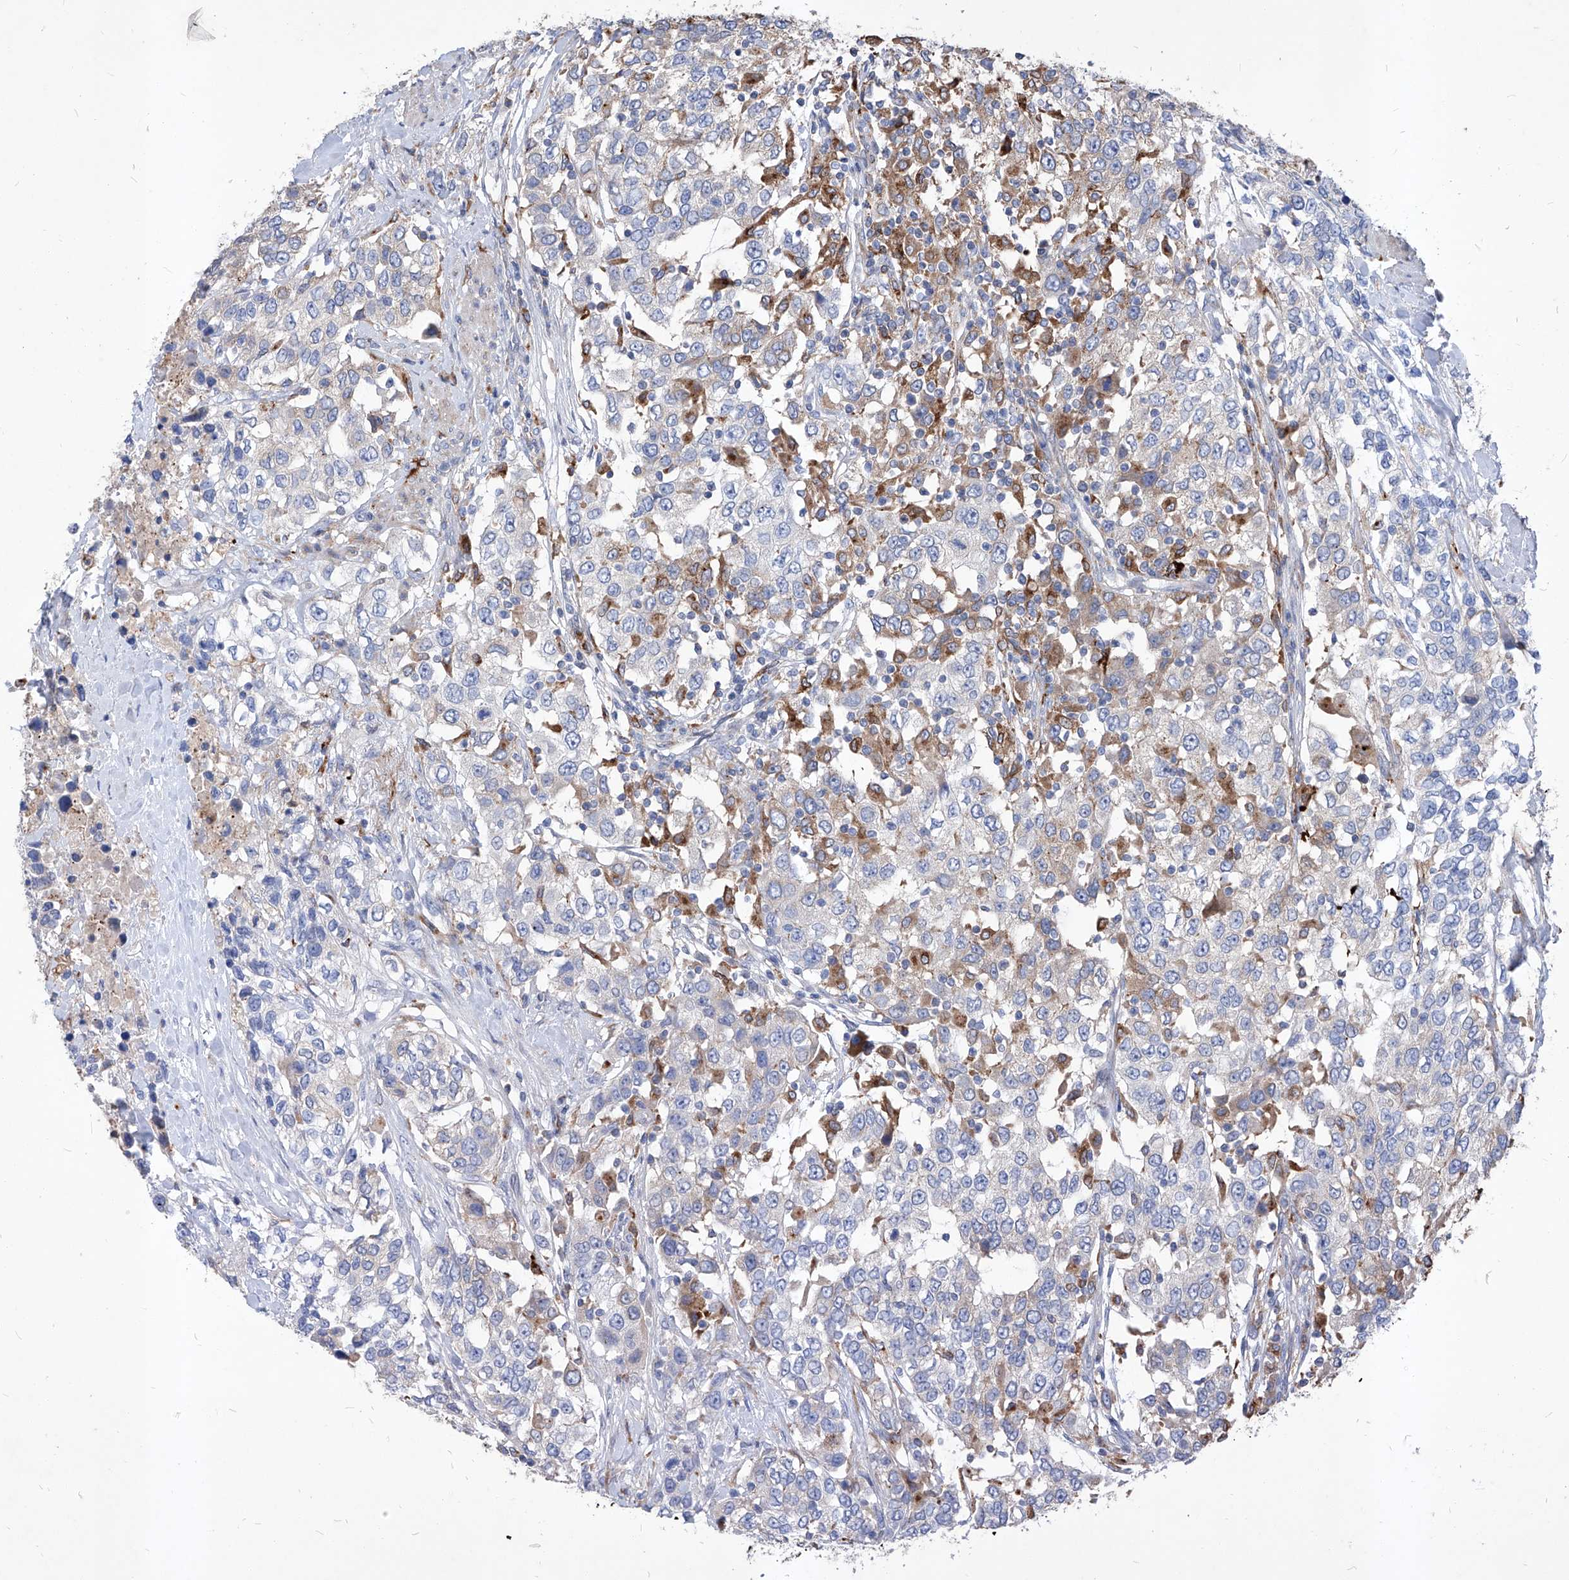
{"staining": {"intensity": "negative", "quantity": "none", "location": "none"}, "tissue": "urothelial cancer", "cell_type": "Tumor cells", "image_type": "cancer", "snomed": [{"axis": "morphology", "description": "Urothelial carcinoma, High grade"}, {"axis": "topography", "description": "Urinary bladder"}], "caption": "Immunohistochemical staining of human urothelial cancer exhibits no significant staining in tumor cells. The staining is performed using DAB brown chromogen with nuclei counter-stained in using hematoxylin.", "gene": "UBOX5", "patient": {"sex": "female", "age": 80}}